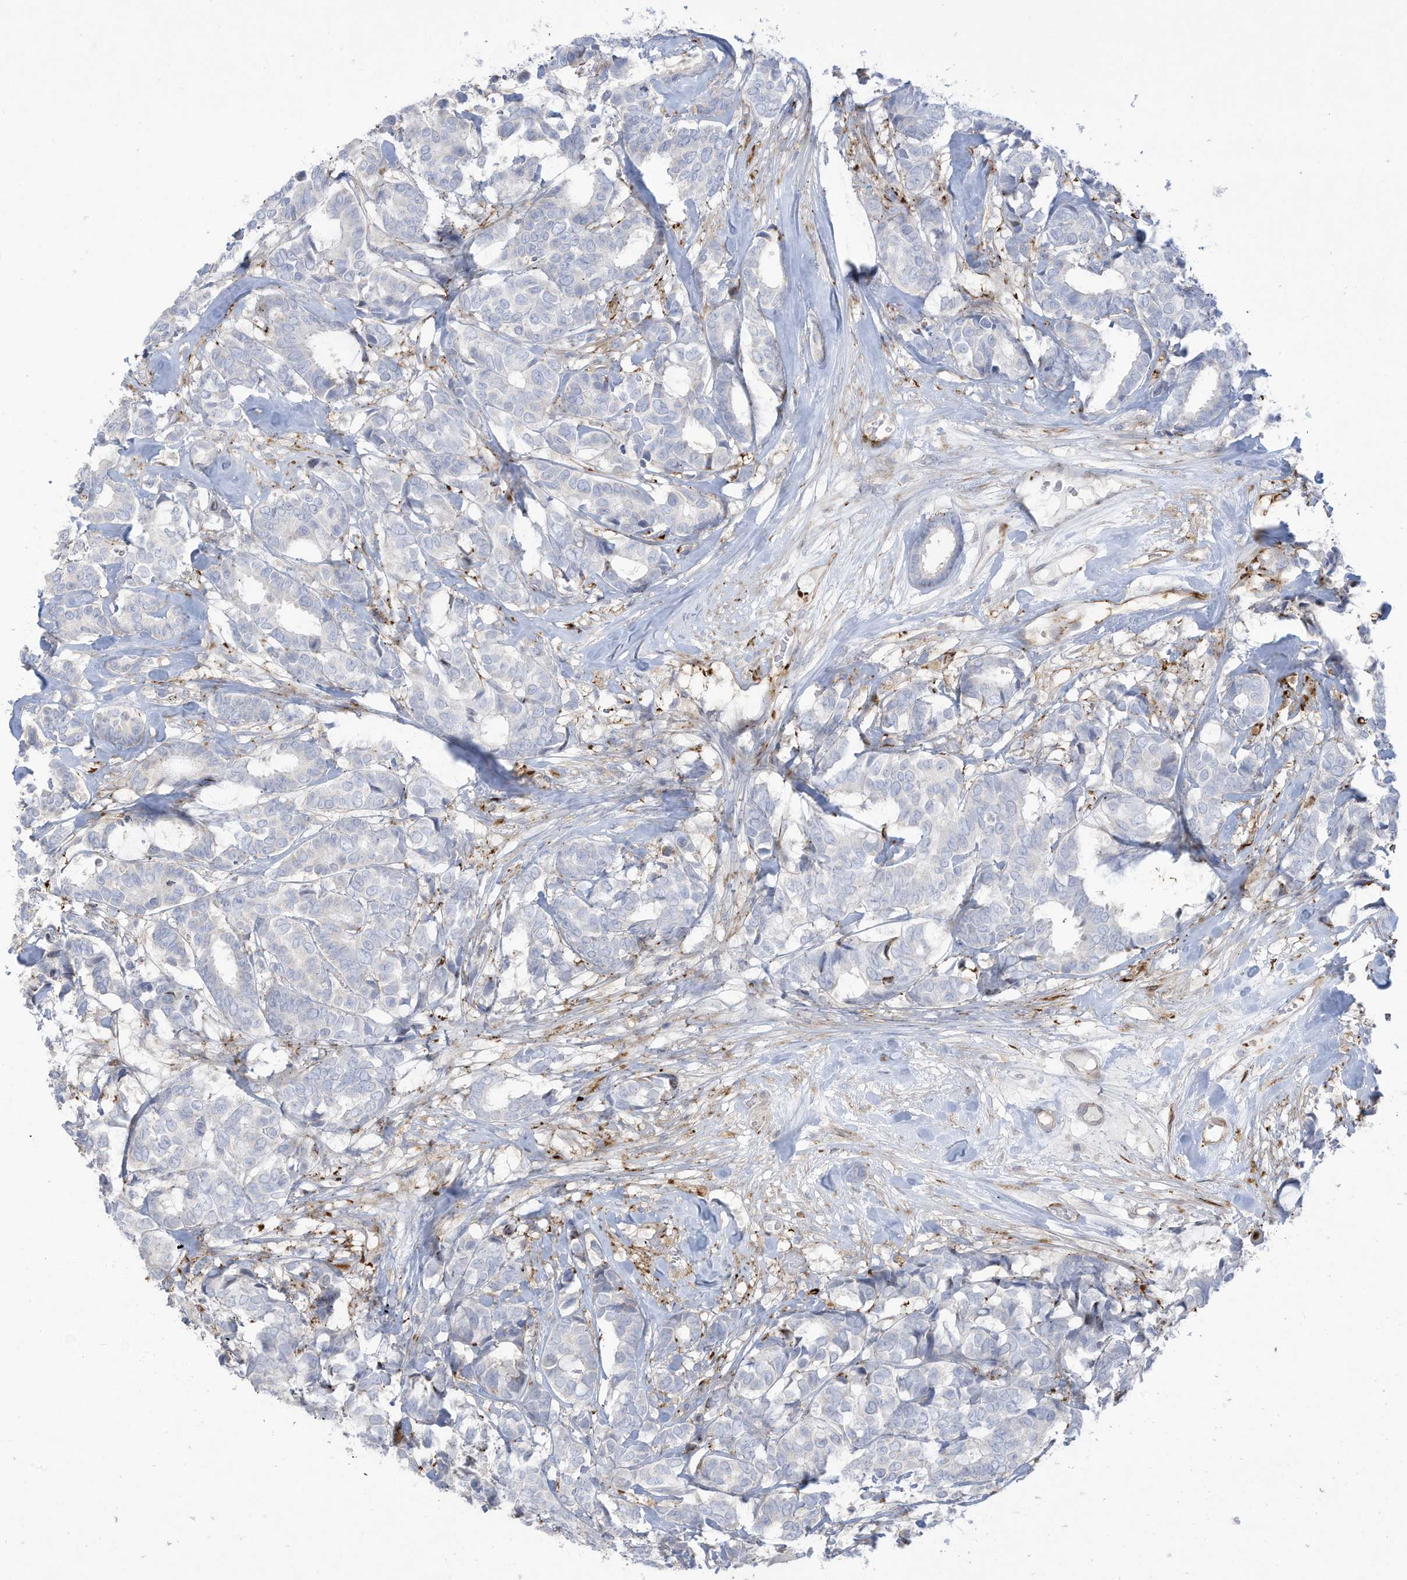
{"staining": {"intensity": "negative", "quantity": "none", "location": "none"}, "tissue": "breast cancer", "cell_type": "Tumor cells", "image_type": "cancer", "snomed": [{"axis": "morphology", "description": "Duct carcinoma"}, {"axis": "topography", "description": "Breast"}], "caption": "This is an IHC micrograph of breast cancer (invasive ductal carcinoma). There is no staining in tumor cells.", "gene": "THNSL2", "patient": {"sex": "female", "age": 87}}